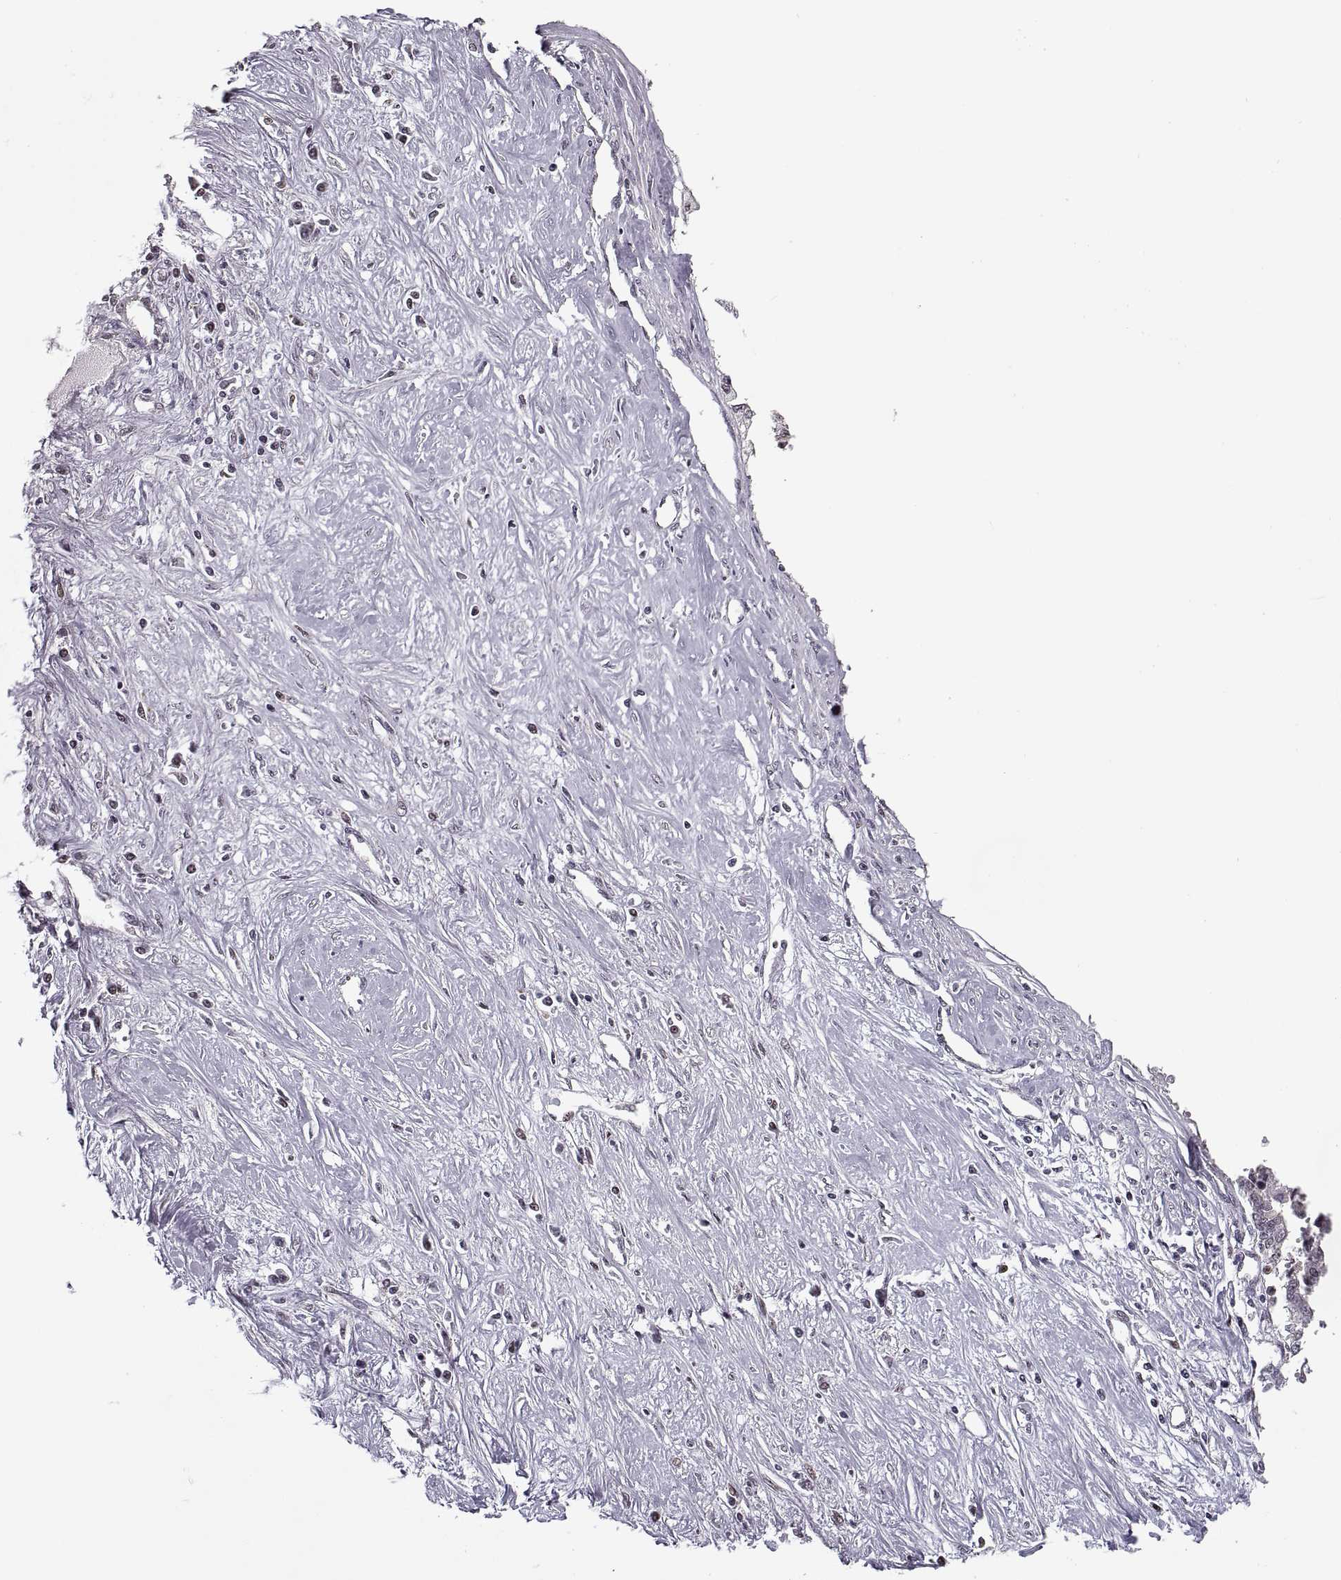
{"staining": {"intensity": "negative", "quantity": "none", "location": "none"}, "tissue": "liver cancer", "cell_type": "Tumor cells", "image_type": "cancer", "snomed": [{"axis": "morphology", "description": "Cholangiocarcinoma"}, {"axis": "topography", "description": "Liver"}], "caption": "Immunohistochemistry micrograph of neoplastic tissue: human liver cholangiocarcinoma stained with DAB (3,3'-diaminobenzidine) demonstrates no significant protein positivity in tumor cells.", "gene": "PALS1", "patient": {"sex": "female", "age": 61}}